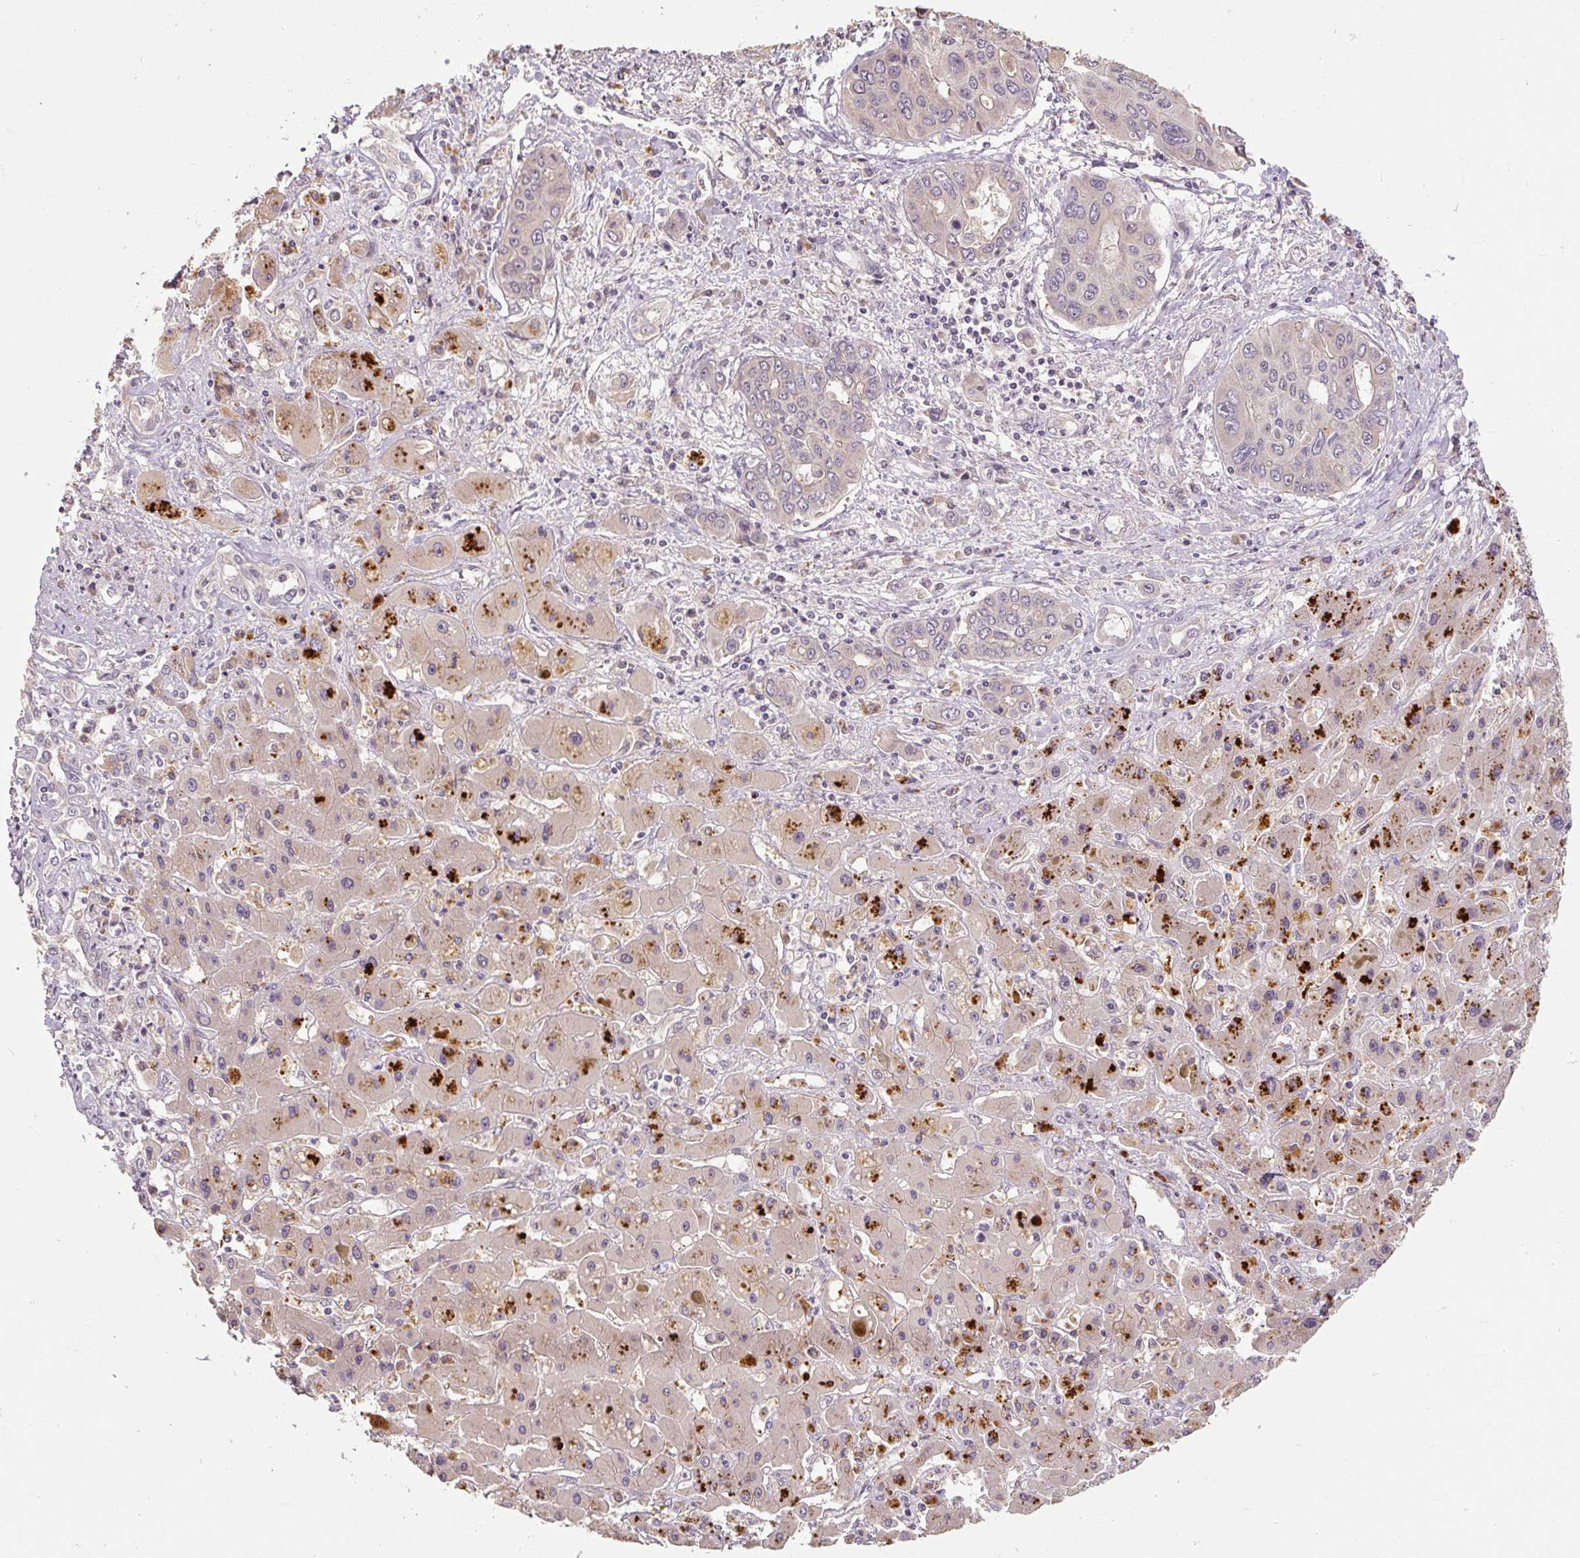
{"staining": {"intensity": "negative", "quantity": "none", "location": "none"}, "tissue": "liver cancer", "cell_type": "Tumor cells", "image_type": "cancer", "snomed": [{"axis": "morphology", "description": "Cholangiocarcinoma"}, {"axis": "topography", "description": "Liver"}], "caption": "DAB immunohistochemical staining of liver cancer (cholangiocarcinoma) demonstrates no significant staining in tumor cells.", "gene": "CFAP65", "patient": {"sex": "male", "age": 67}}